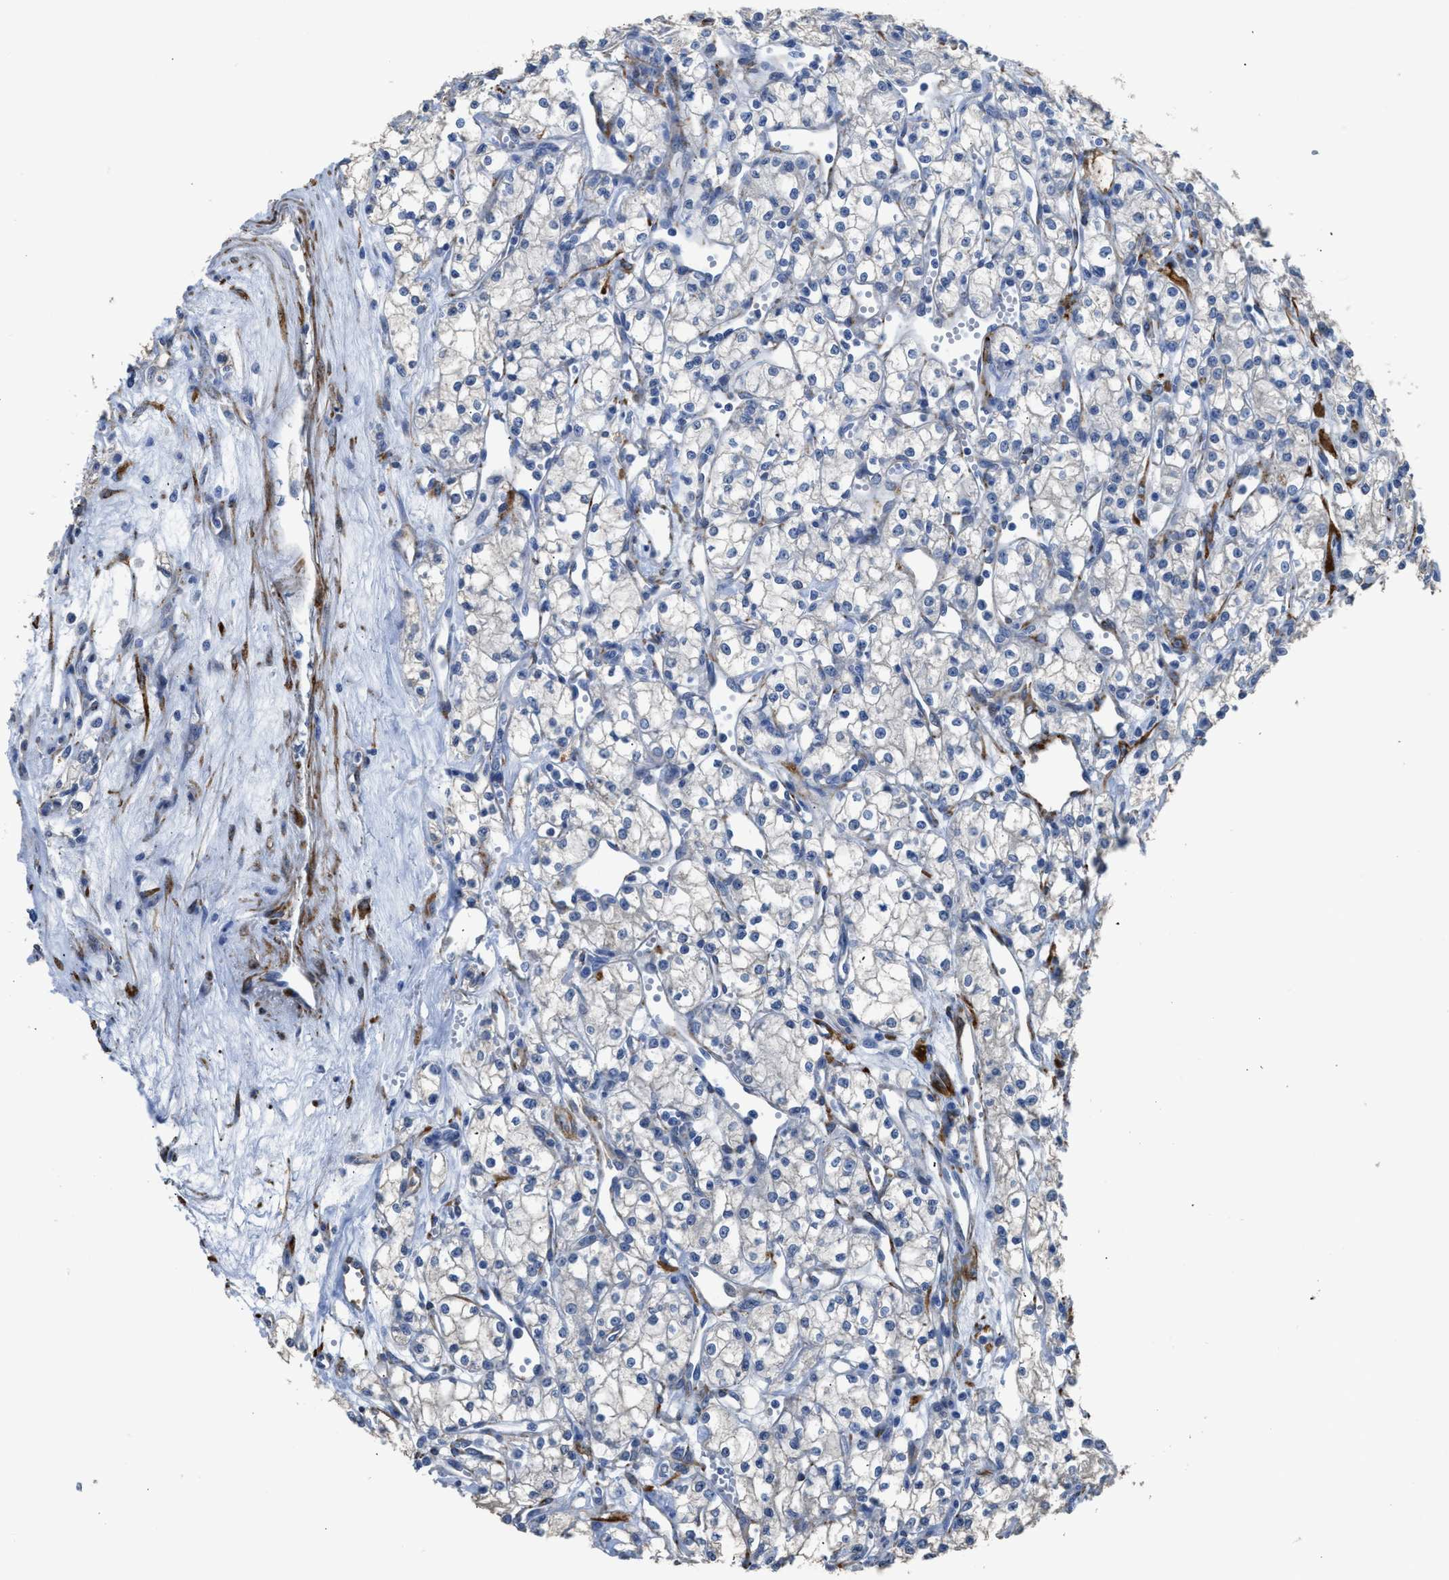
{"staining": {"intensity": "negative", "quantity": "none", "location": "none"}, "tissue": "renal cancer", "cell_type": "Tumor cells", "image_type": "cancer", "snomed": [{"axis": "morphology", "description": "Adenocarcinoma, NOS"}, {"axis": "topography", "description": "Kidney"}], "caption": "Immunohistochemistry (IHC) photomicrograph of renal cancer (adenocarcinoma) stained for a protein (brown), which displays no staining in tumor cells.", "gene": "ZSWIM5", "patient": {"sex": "male", "age": 59}}